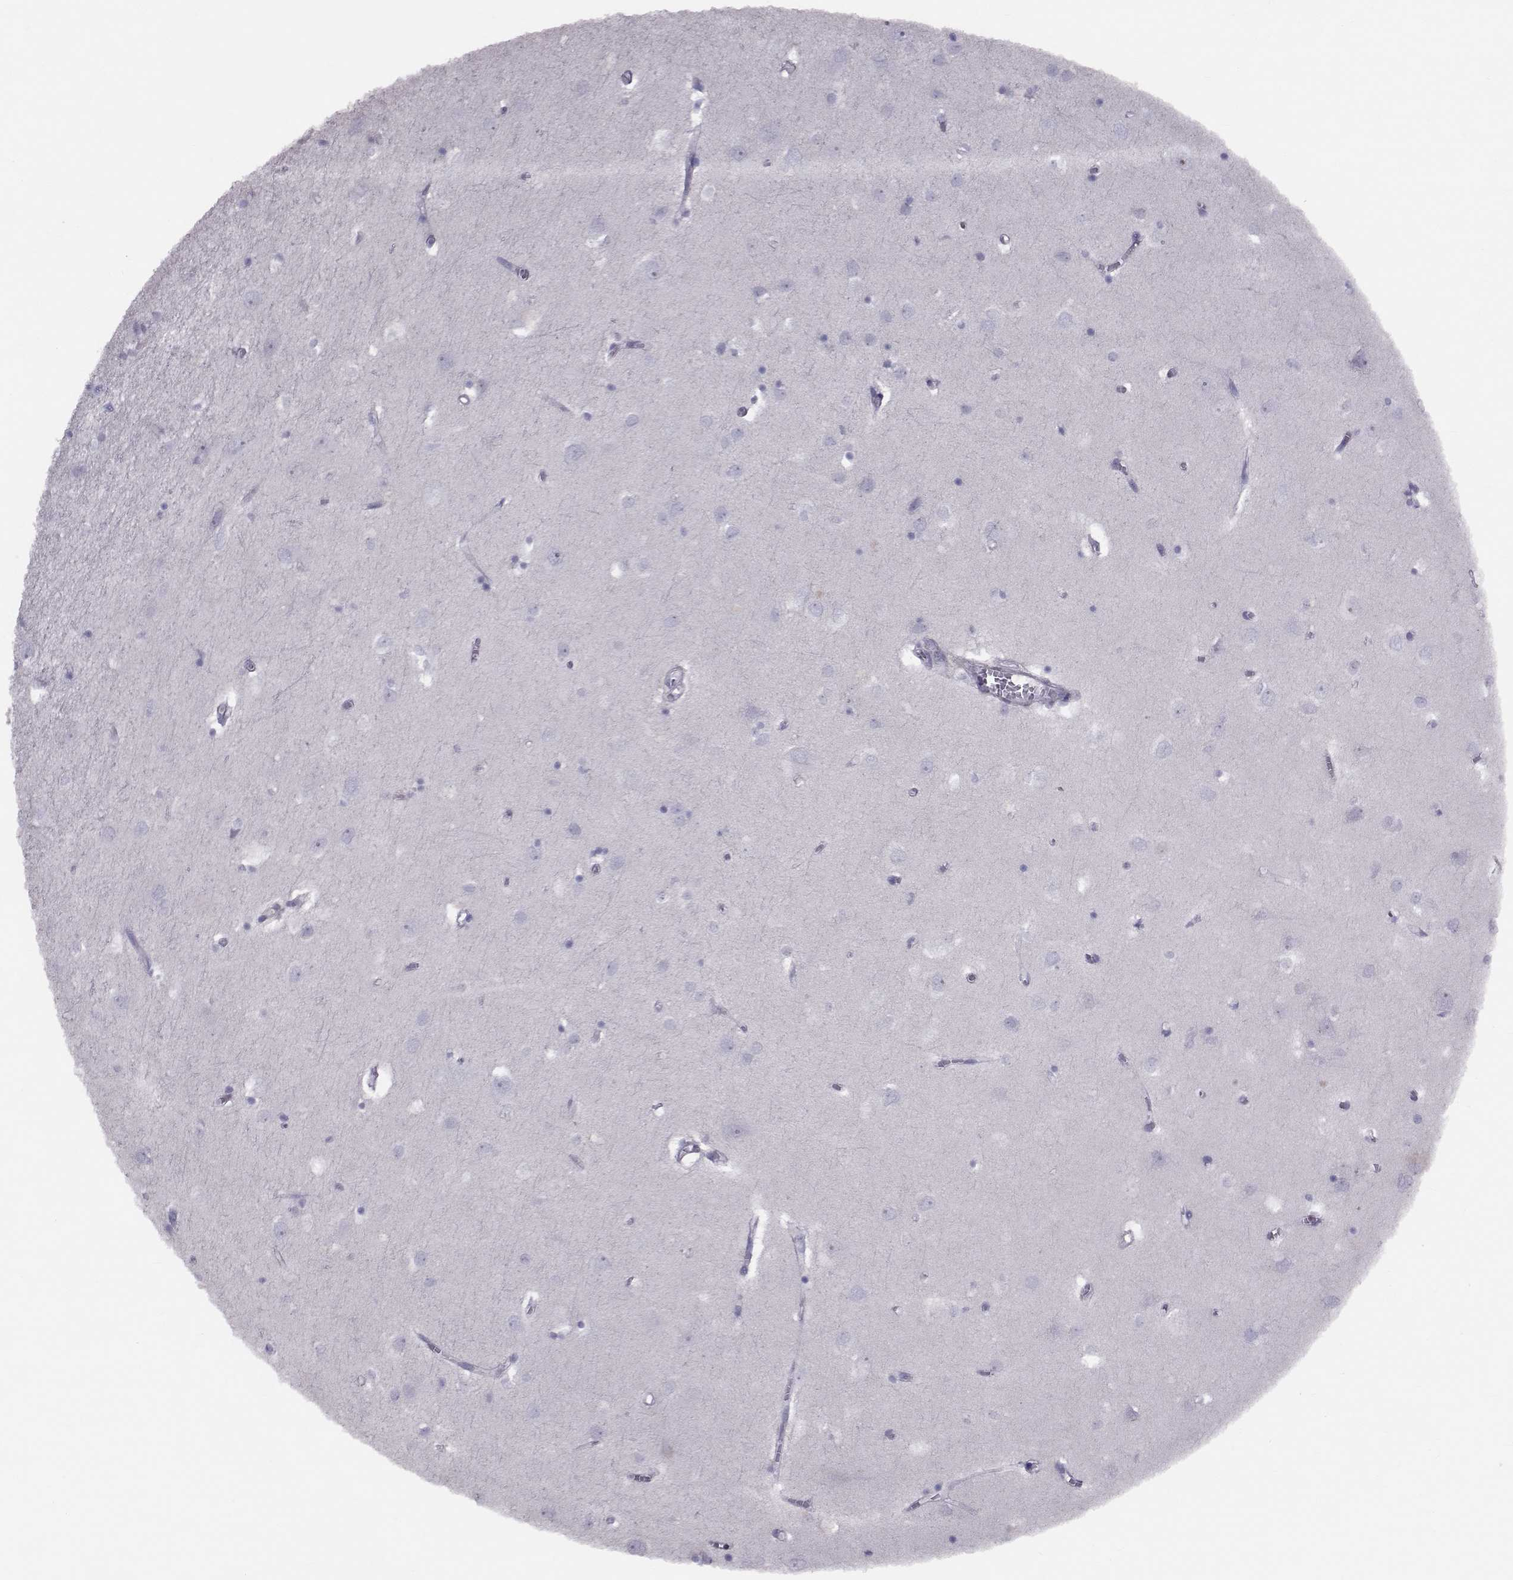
{"staining": {"intensity": "negative", "quantity": "none", "location": "none"}, "tissue": "cerebral cortex", "cell_type": "Endothelial cells", "image_type": "normal", "snomed": [{"axis": "morphology", "description": "Normal tissue, NOS"}, {"axis": "topography", "description": "Cerebral cortex"}], "caption": "Micrograph shows no protein staining in endothelial cells of unremarkable cerebral cortex.", "gene": "GARIN3", "patient": {"sex": "male", "age": 70}}